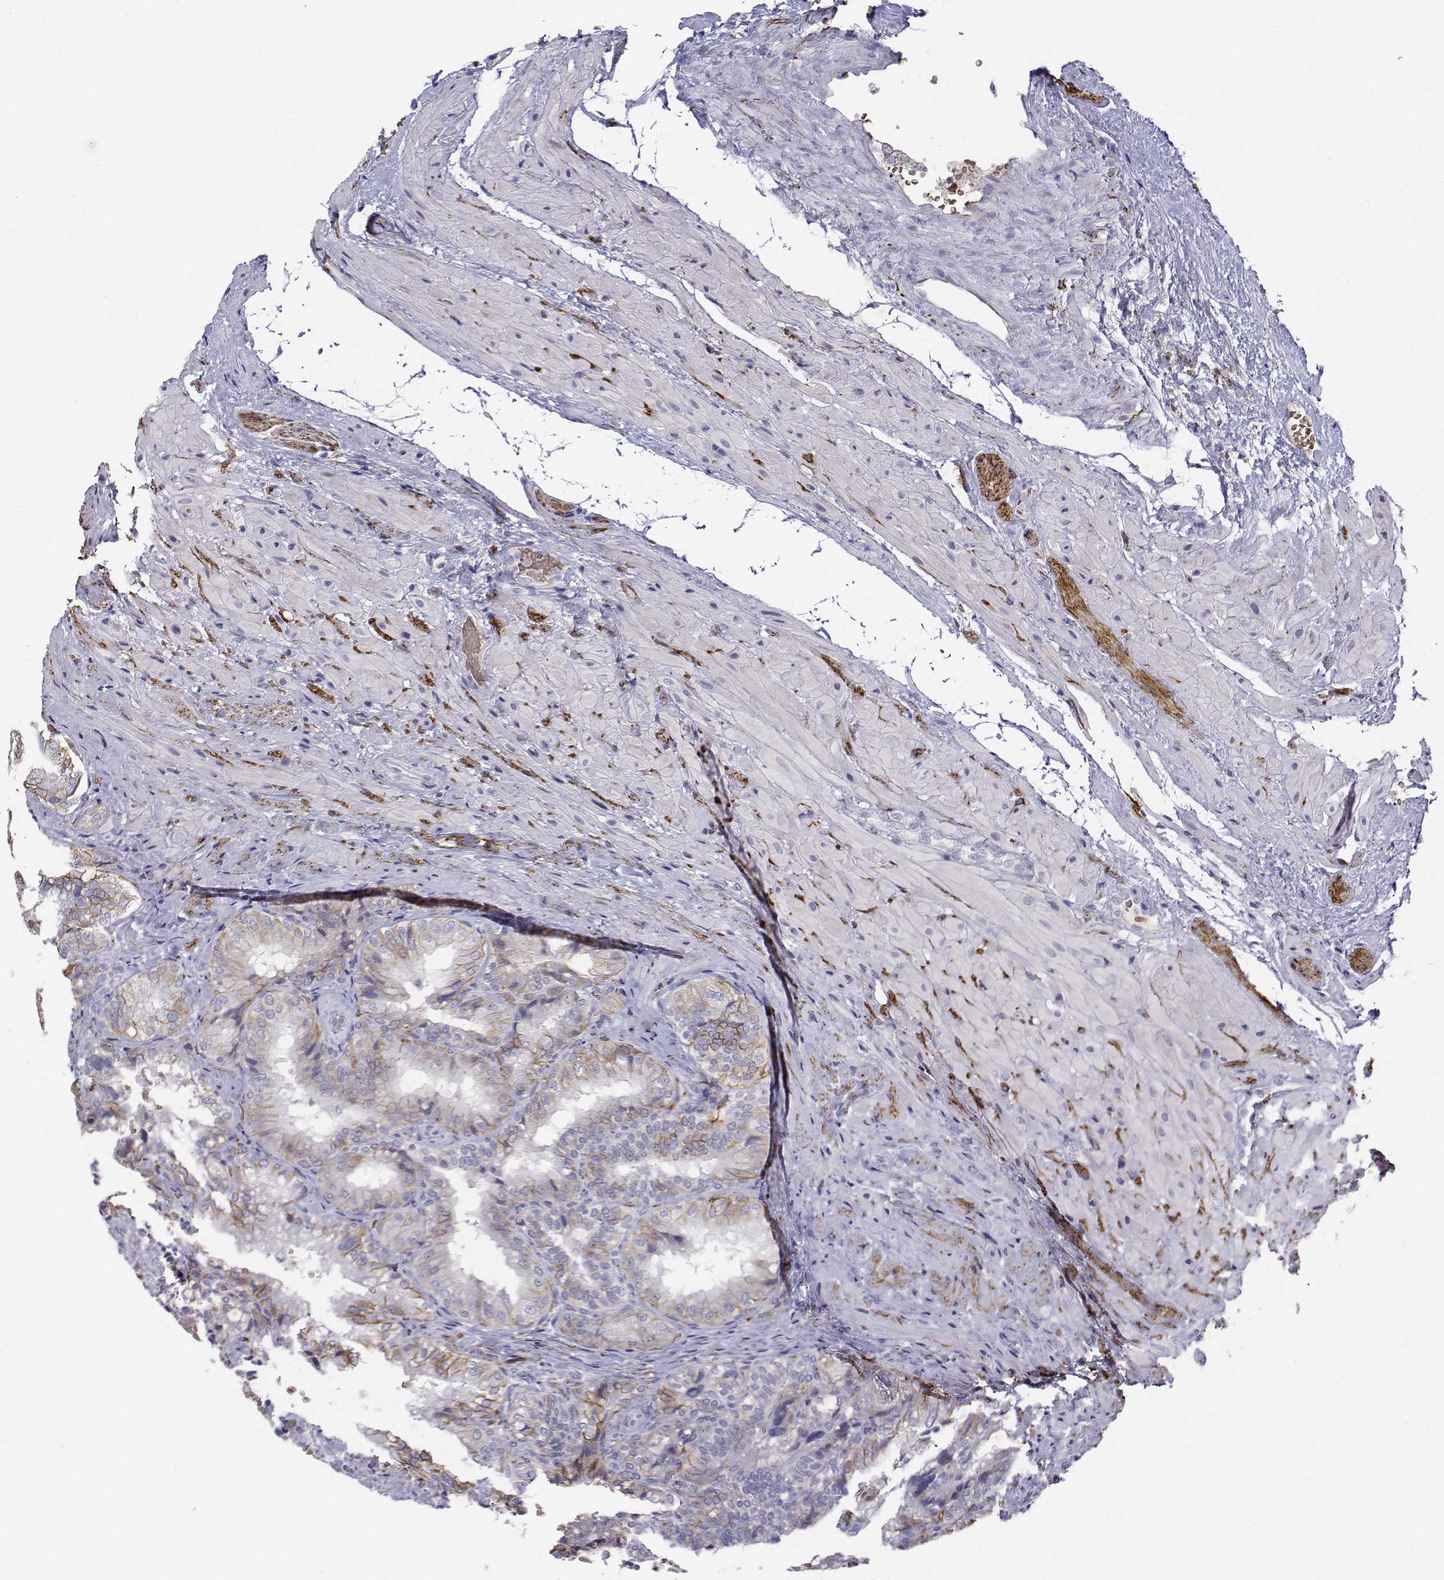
{"staining": {"intensity": "weak", "quantity": "25%-75%", "location": "cytoplasmic/membranous"}, "tissue": "seminal vesicle", "cell_type": "Glandular cells", "image_type": "normal", "snomed": [{"axis": "morphology", "description": "Normal tissue, NOS"}, {"axis": "topography", "description": "Seminal veicle"}], "caption": "Brown immunohistochemical staining in unremarkable human seminal vesicle shows weak cytoplasmic/membranous expression in about 25%-75% of glandular cells. The staining is performed using DAB brown chromogen to label protein expression. The nuclei are counter-stained blue using hematoxylin.", "gene": "CADM1", "patient": {"sex": "male", "age": 57}}